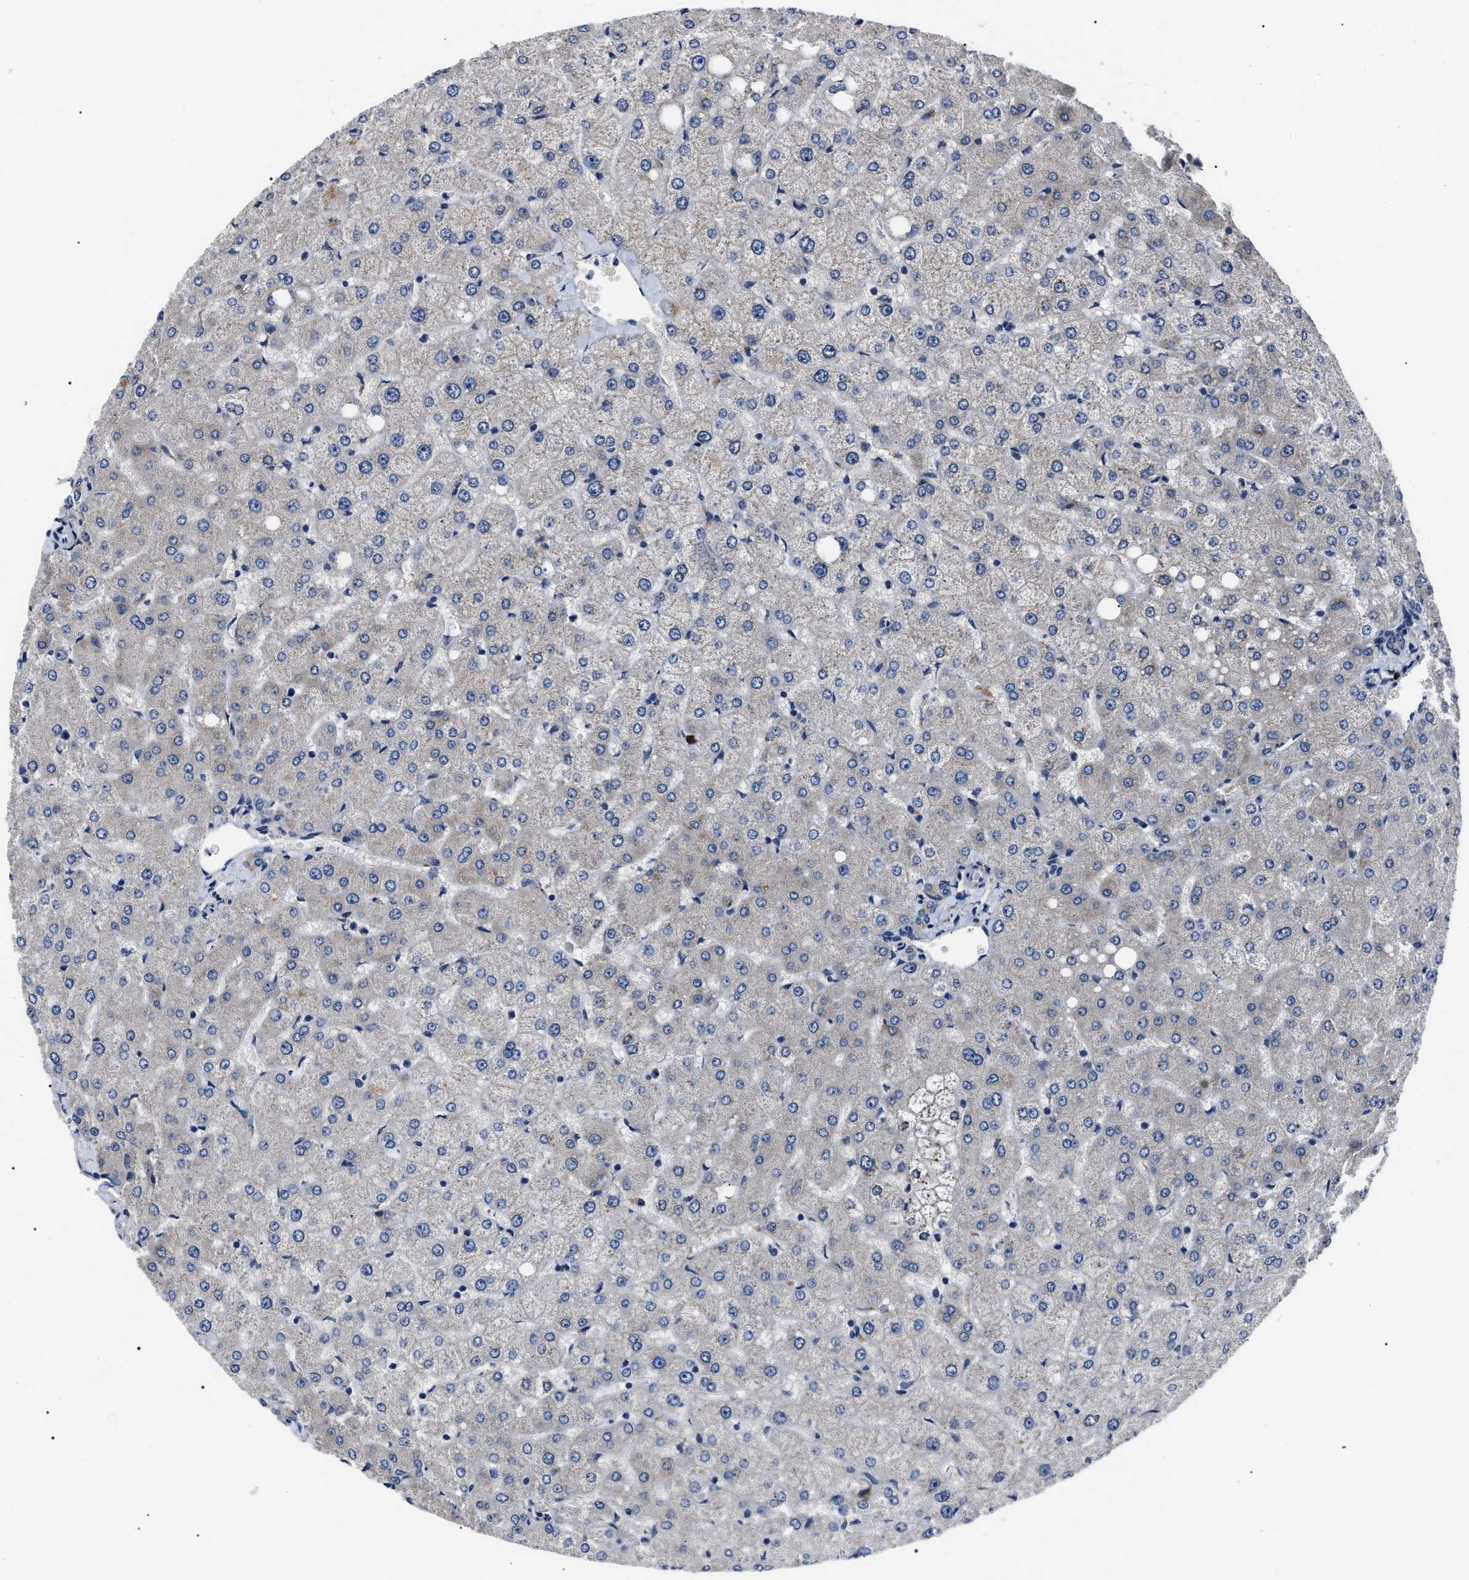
{"staining": {"intensity": "negative", "quantity": "none", "location": "none"}, "tissue": "liver", "cell_type": "Cholangiocytes", "image_type": "normal", "snomed": [{"axis": "morphology", "description": "Normal tissue, NOS"}, {"axis": "topography", "description": "Liver"}], "caption": "The photomicrograph demonstrates no staining of cholangiocytes in unremarkable liver.", "gene": "LRRC14", "patient": {"sex": "female", "age": 54}}